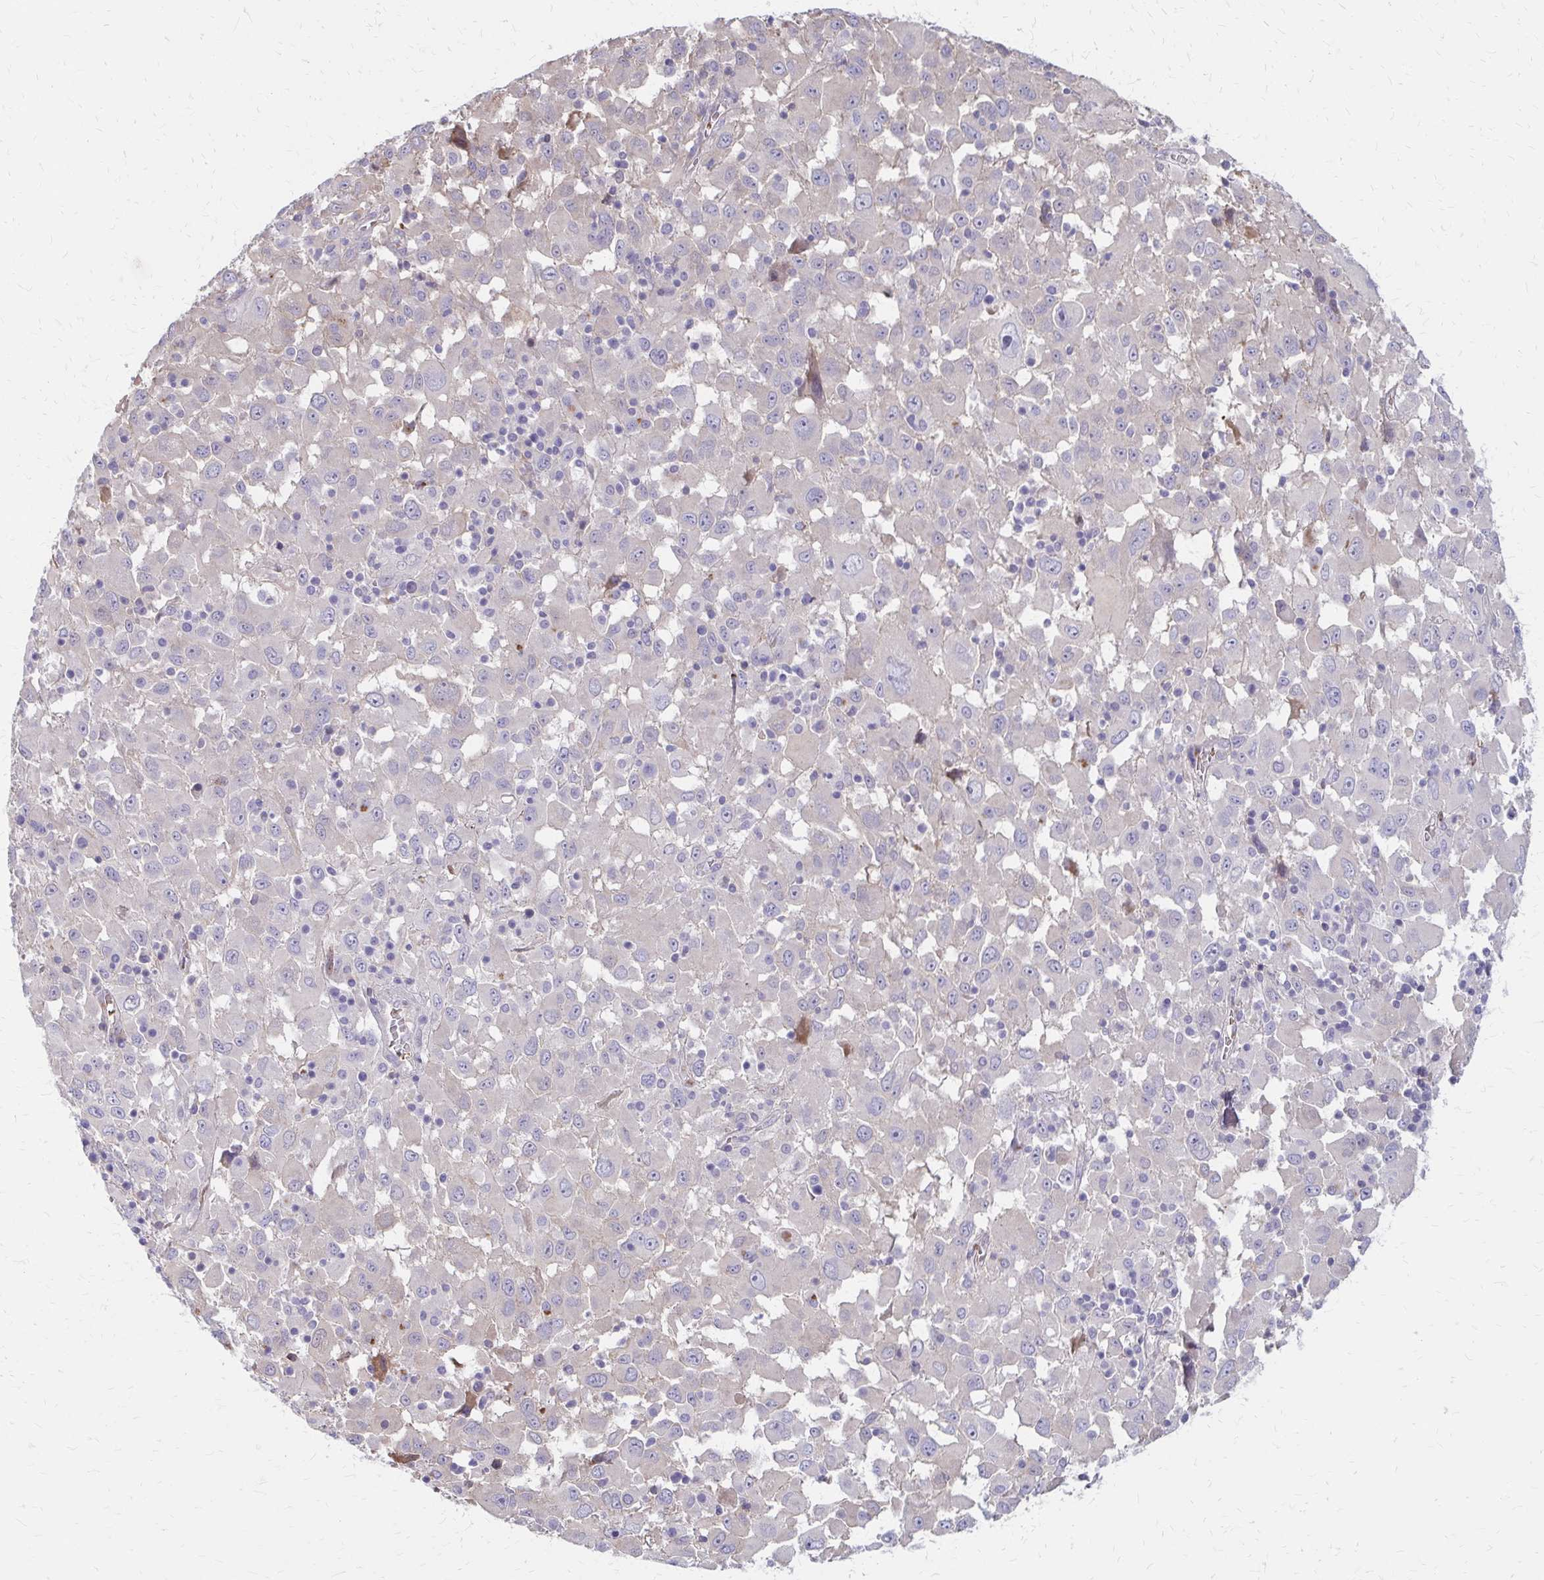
{"staining": {"intensity": "negative", "quantity": "none", "location": "none"}, "tissue": "melanoma", "cell_type": "Tumor cells", "image_type": "cancer", "snomed": [{"axis": "morphology", "description": "Malignant melanoma, Metastatic site"}, {"axis": "topography", "description": "Soft tissue"}], "caption": "Immunohistochemical staining of human melanoma displays no significant staining in tumor cells.", "gene": "IFI44L", "patient": {"sex": "male", "age": 50}}